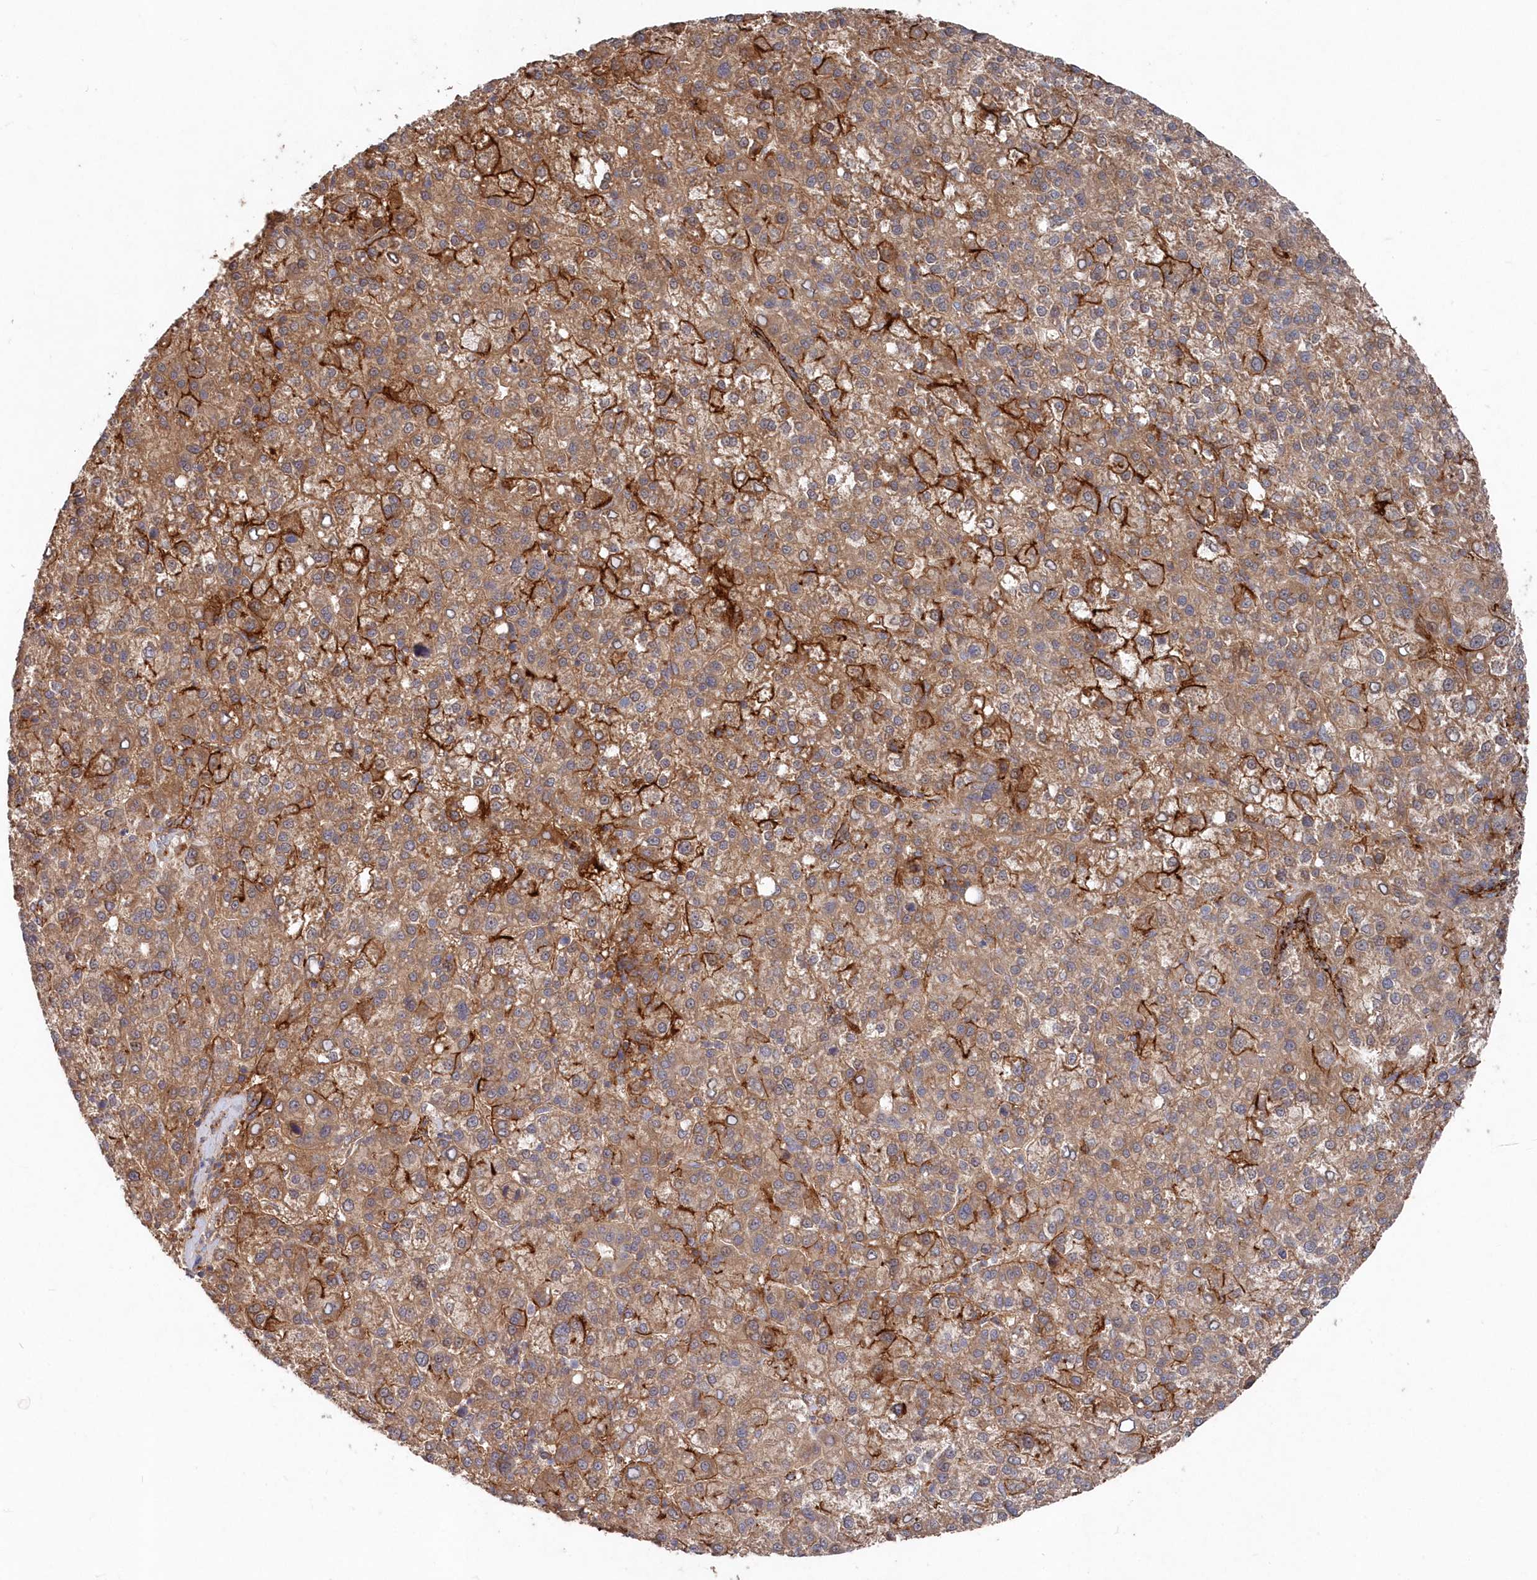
{"staining": {"intensity": "moderate", "quantity": ">75%", "location": "cytoplasmic/membranous"}, "tissue": "liver cancer", "cell_type": "Tumor cells", "image_type": "cancer", "snomed": [{"axis": "morphology", "description": "Carcinoma, Hepatocellular, NOS"}, {"axis": "topography", "description": "Liver"}], "caption": "A histopathology image showing moderate cytoplasmic/membranous expression in approximately >75% of tumor cells in liver hepatocellular carcinoma, as visualized by brown immunohistochemical staining.", "gene": "ABHD14B", "patient": {"sex": "female", "age": 58}}